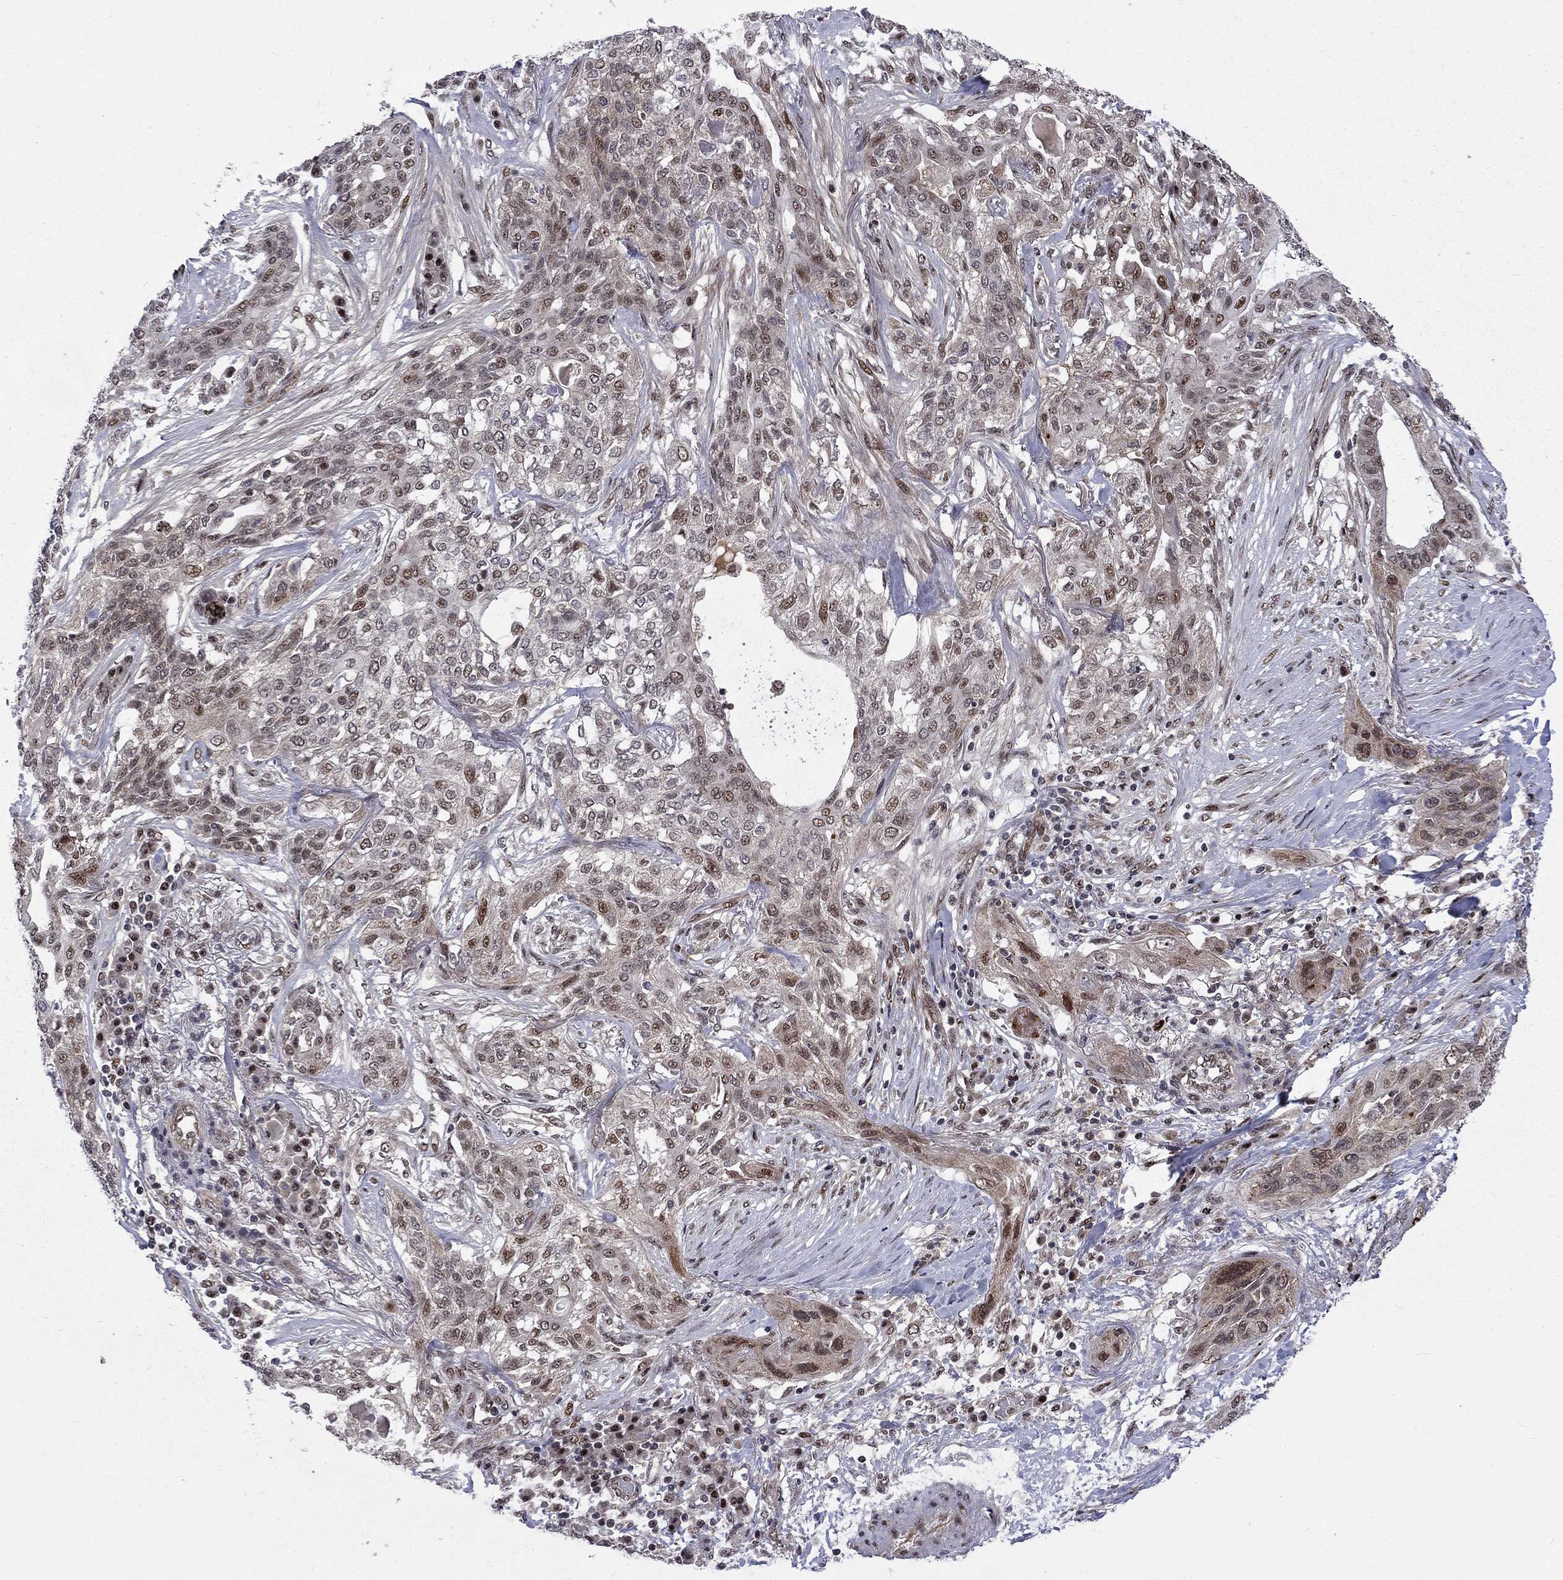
{"staining": {"intensity": "moderate", "quantity": "<25%", "location": "nuclear"}, "tissue": "lung cancer", "cell_type": "Tumor cells", "image_type": "cancer", "snomed": [{"axis": "morphology", "description": "Squamous cell carcinoma, NOS"}, {"axis": "topography", "description": "Lung"}], "caption": "IHC (DAB (3,3'-diaminobenzidine)) staining of lung squamous cell carcinoma demonstrates moderate nuclear protein staining in about <25% of tumor cells.", "gene": "KPNA3", "patient": {"sex": "female", "age": 70}}